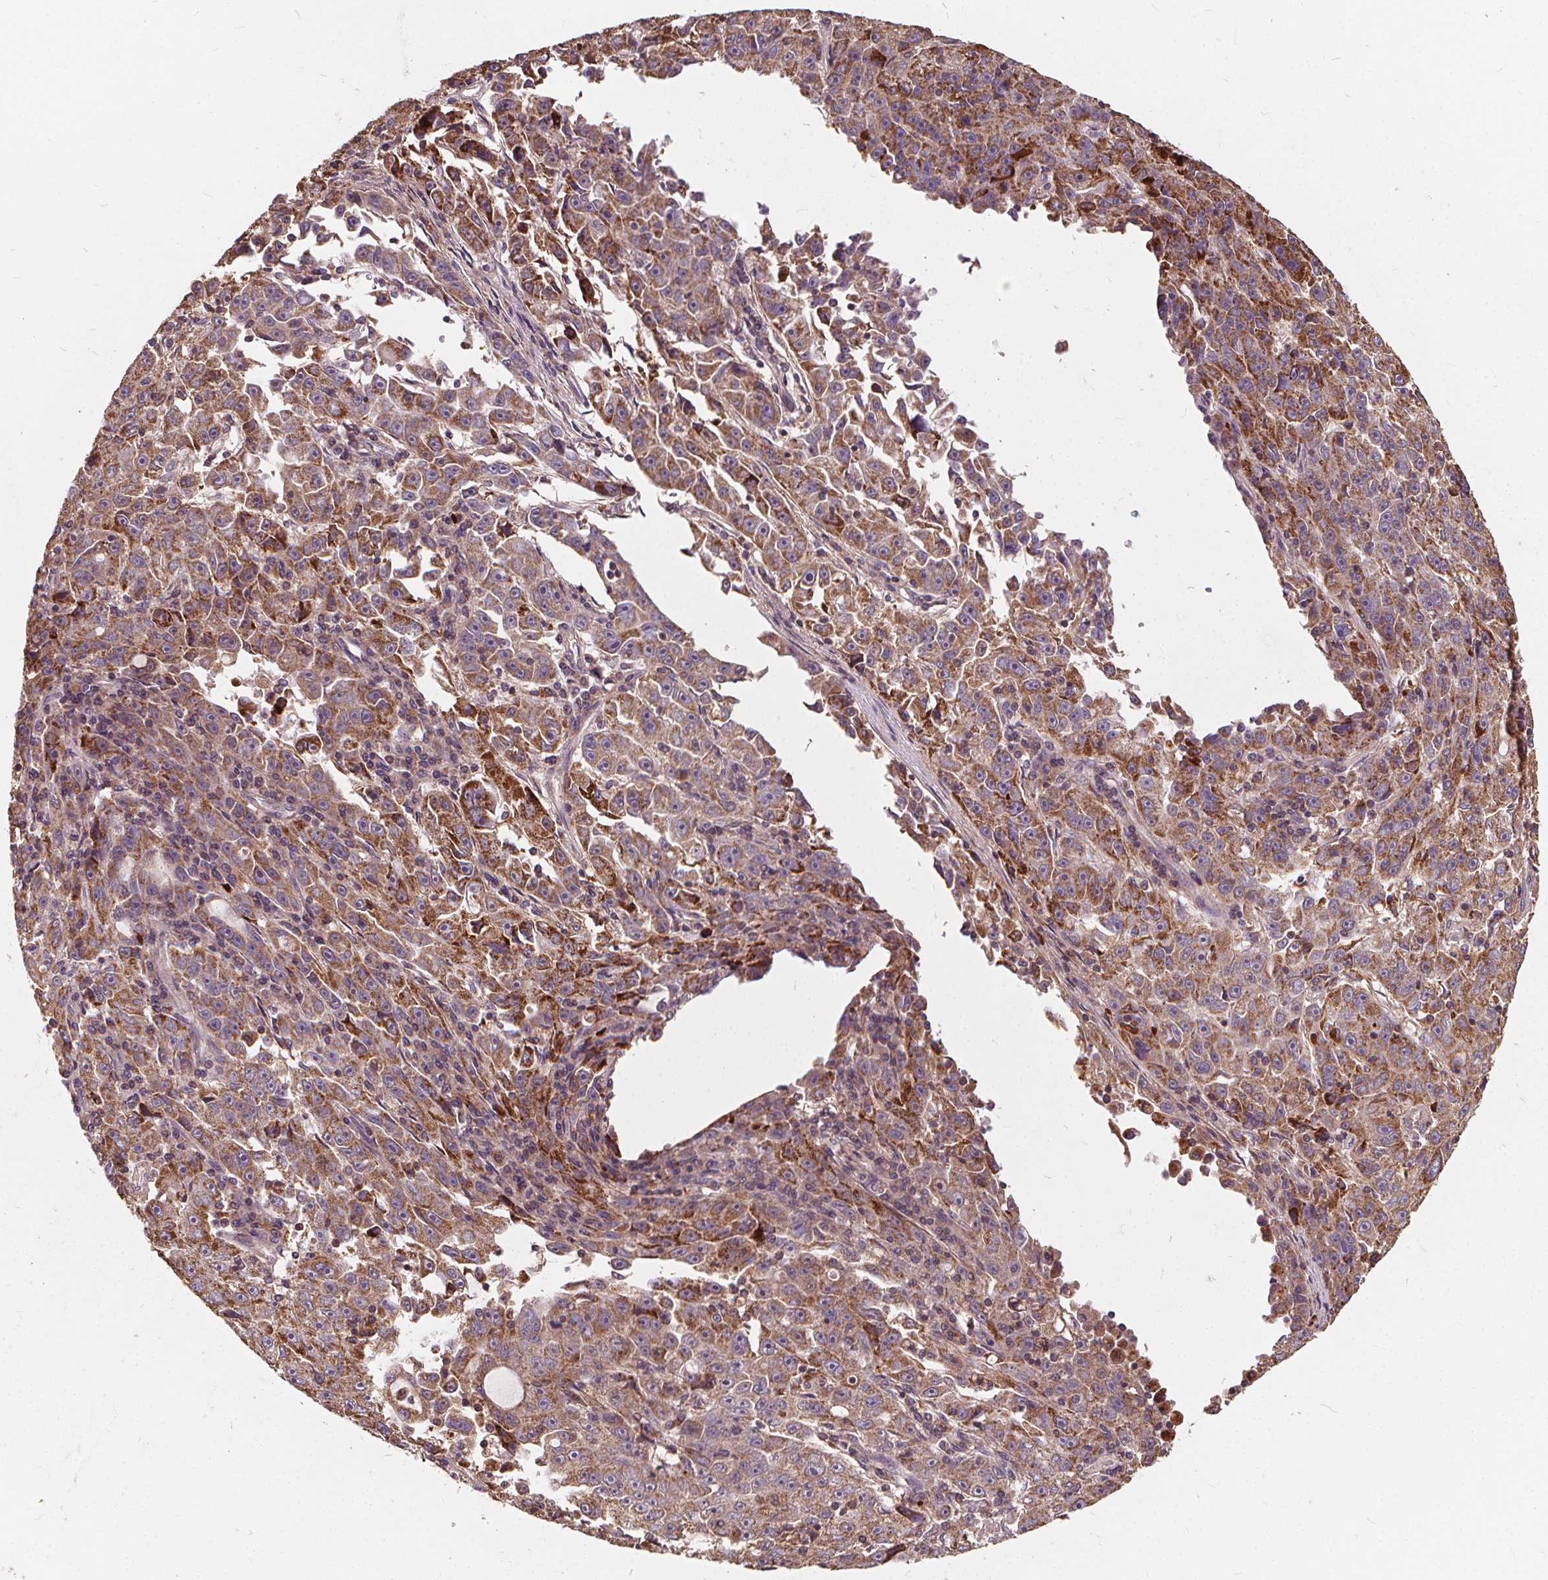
{"staining": {"intensity": "moderate", "quantity": ">75%", "location": "cytoplasmic/membranous"}, "tissue": "lung cancer", "cell_type": "Tumor cells", "image_type": "cancer", "snomed": [{"axis": "morphology", "description": "Normal morphology"}, {"axis": "morphology", "description": "Adenocarcinoma, NOS"}, {"axis": "topography", "description": "Lymph node"}, {"axis": "topography", "description": "Lung"}], "caption": "Lung cancer stained for a protein reveals moderate cytoplasmic/membranous positivity in tumor cells.", "gene": "ORAI2", "patient": {"sex": "female", "age": 57}}